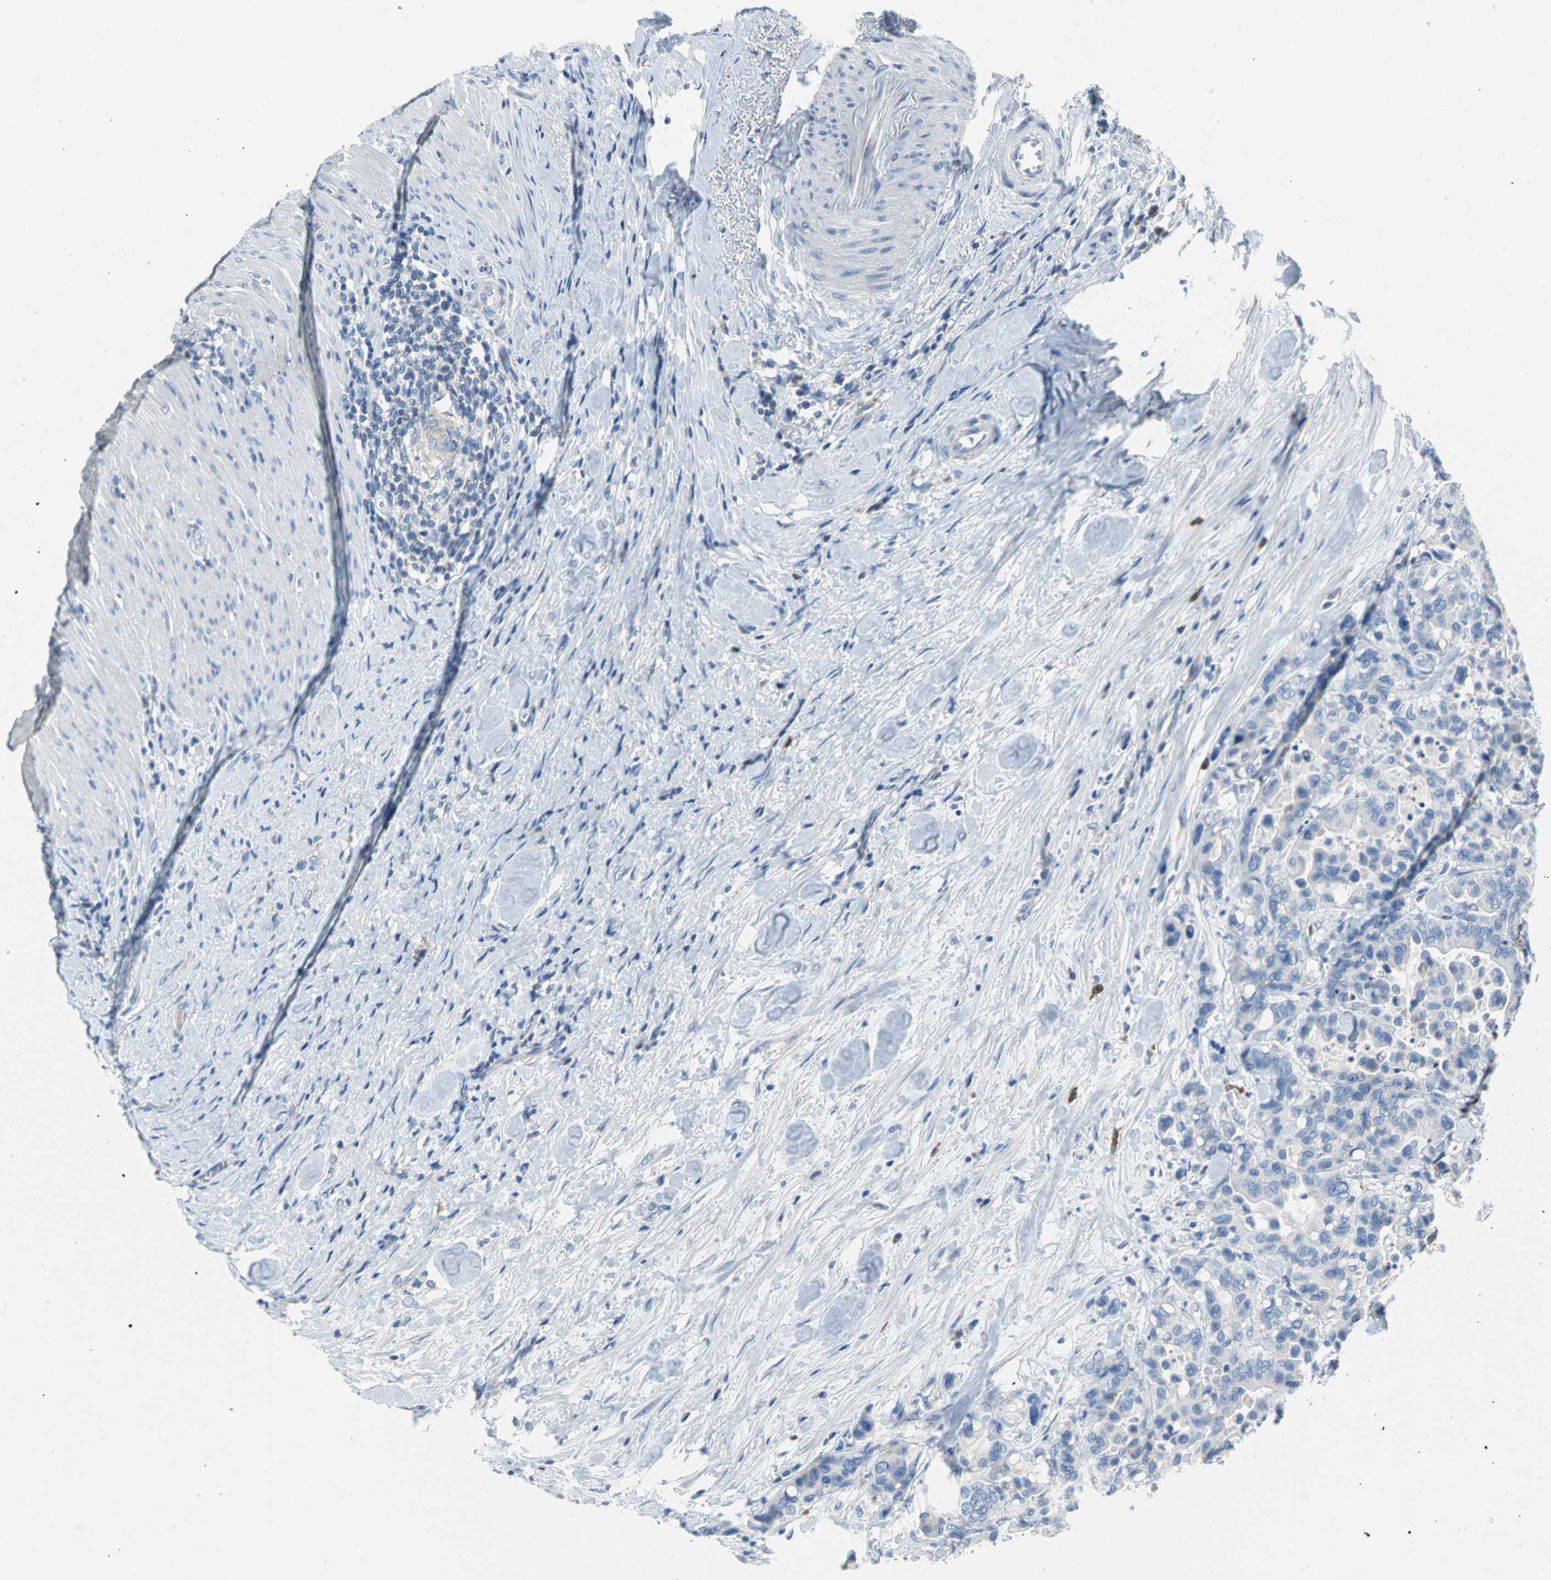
{"staining": {"intensity": "negative", "quantity": "none", "location": "none"}, "tissue": "colorectal cancer", "cell_type": "Tumor cells", "image_type": "cancer", "snomed": [{"axis": "morphology", "description": "Adenocarcinoma, NOS"}, {"axis": "topography", "description": "Colon"}], "caption": "This is a histopathology image of immunohistochemistry (IHC) staining of colorectal cancer, which shows no positivity in tumor cells.", "gene": "ALOX15", "patient": {"sex": "male", "age": 82}}